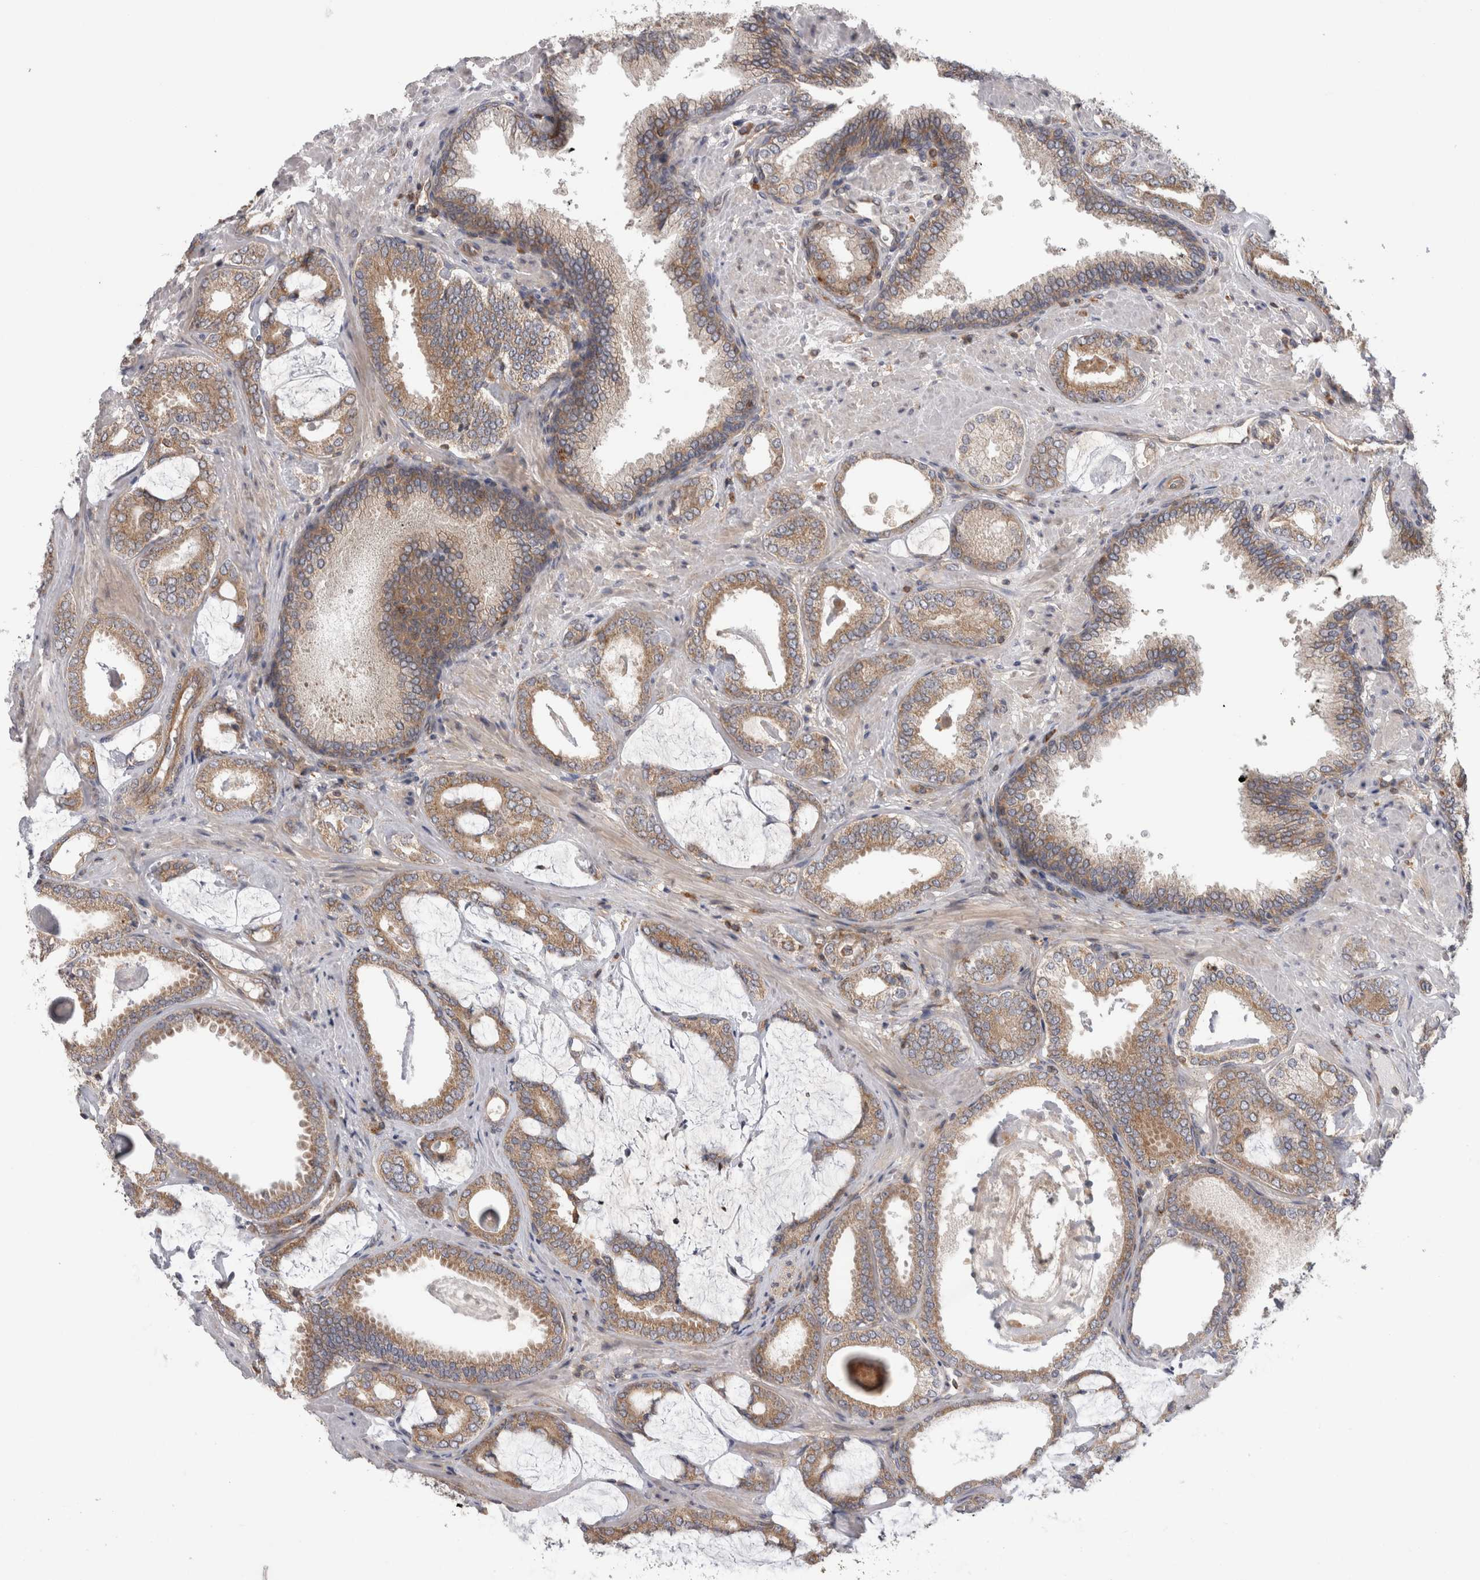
{"staining": {"intensity": "moderate", "quantity": ">75%", "location": "cytoplasmic/membranous"}, "tissue": "prostate cancer", "cell_type": "Tumor cells", "image_type": "cancer", "snomed": [{"axis": "morphology", "description": "Adenocarcinoma, Low grade"}, {"axis": "topography", "description": "Prostate"}], "caption": "Immunohistochemical staining of human prostate cancer (low-grade adenocarcinoma) demonstrates moderate cytoplasmic/membranous protein expression in approximately >75% of tumor cells.", "gene": "GRIK2", "patient": {"sex": "male", "age": 71}}